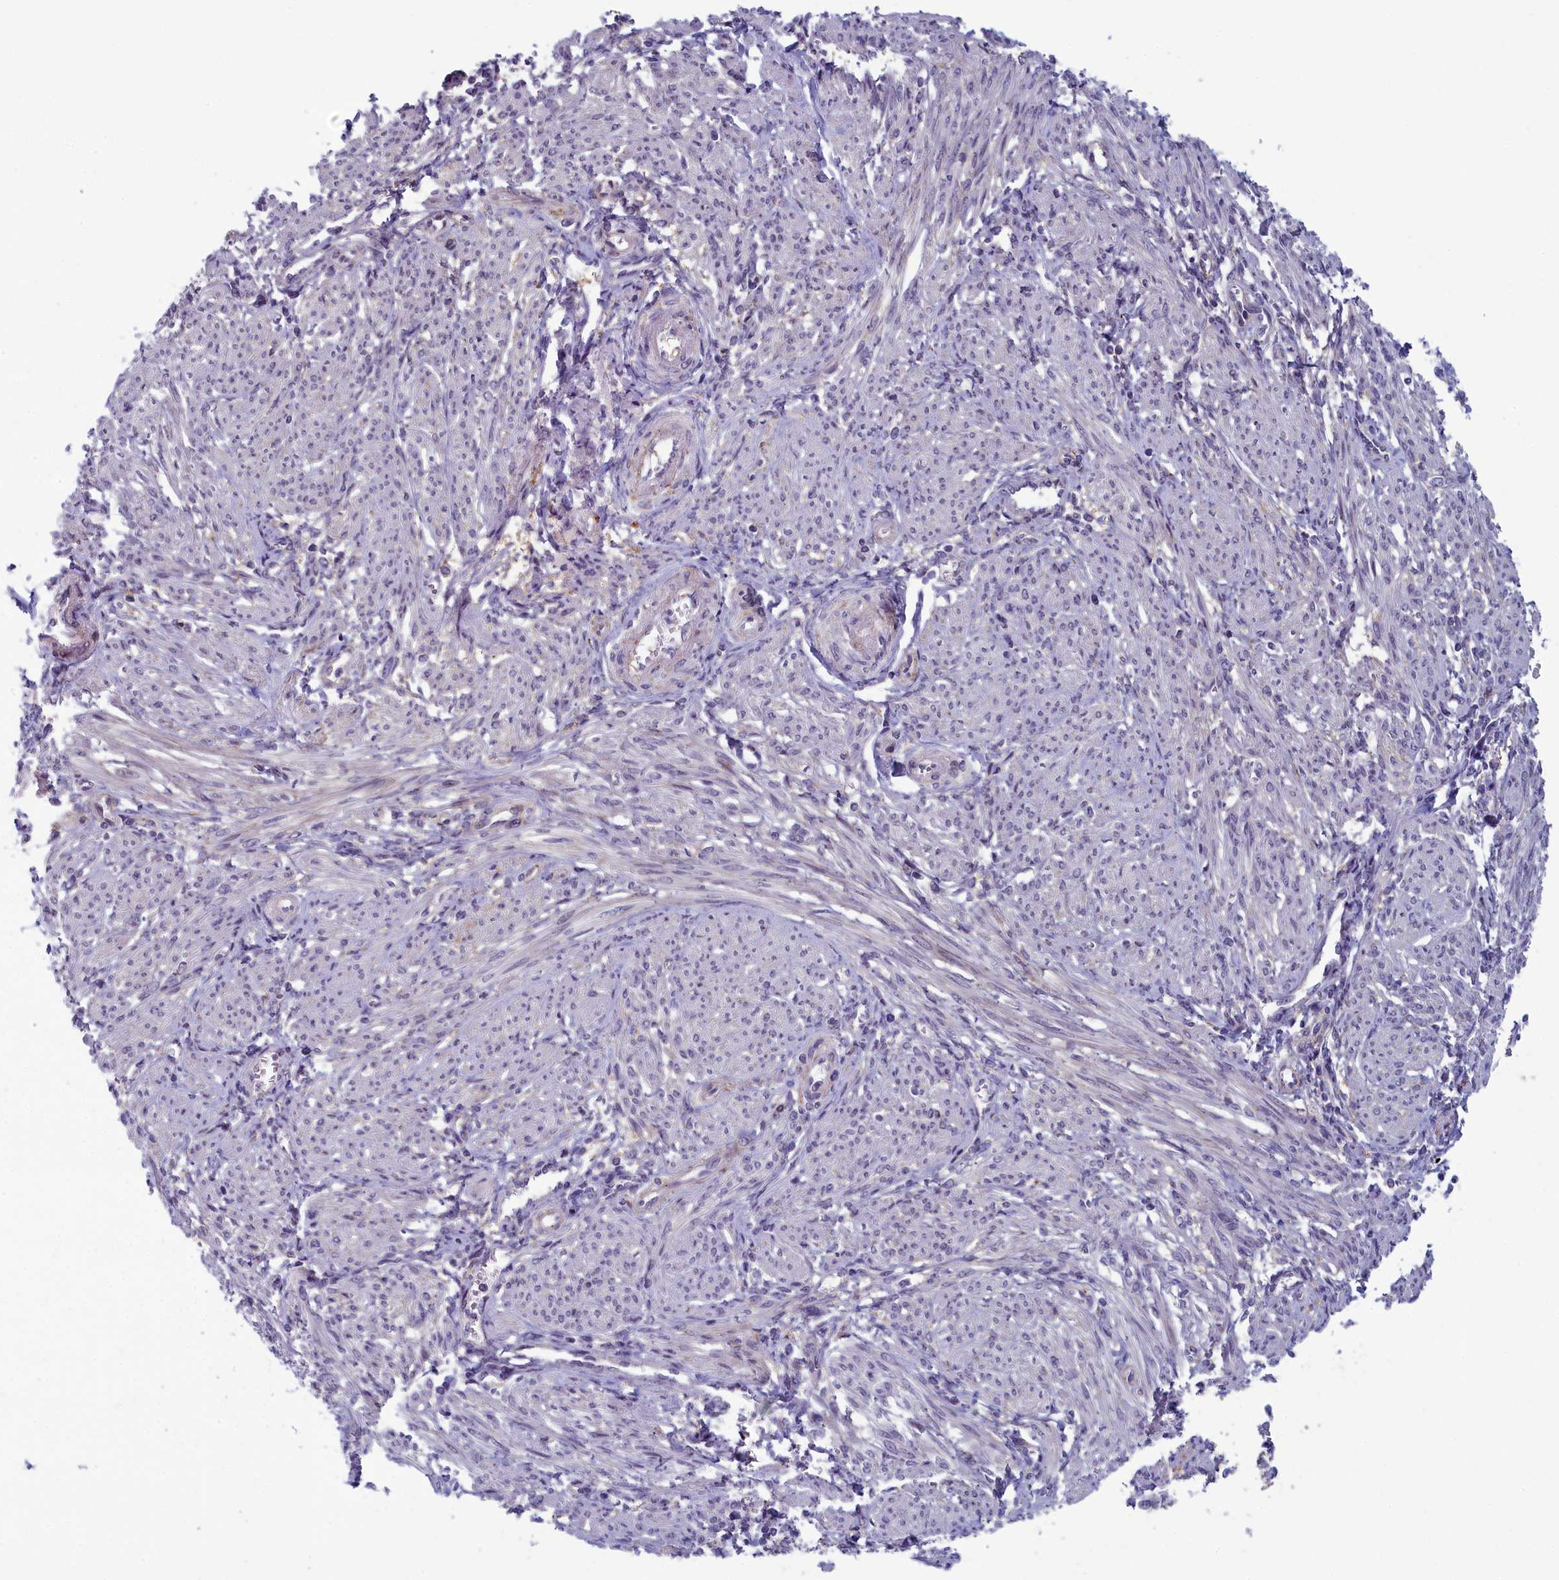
{"staining": {"intensity": "negative", "quantity": "none", "location": "none"}, "tissue": "smooth muscle", "cell_type": "Smooth muscle cells", "image_type": "normal", "snomed": [{"axis": "morphology", "description": "Normal tissue, NOS"}, {"axis": "topography", "description": "Smooth muscle"}], "caption": "Immunohistochemistry (IHC) photomicrograph of unremarkable smooth muscle: human smooth muscle stained with DAB exhibits no significant protein positivity in smooth muscle cells. (Brightfield microscopy of DAB immunohistochemistry (IHC) at high magnification).", "gene": "CNEP1R1", "patient": {"sex": "female", "age": 39}}